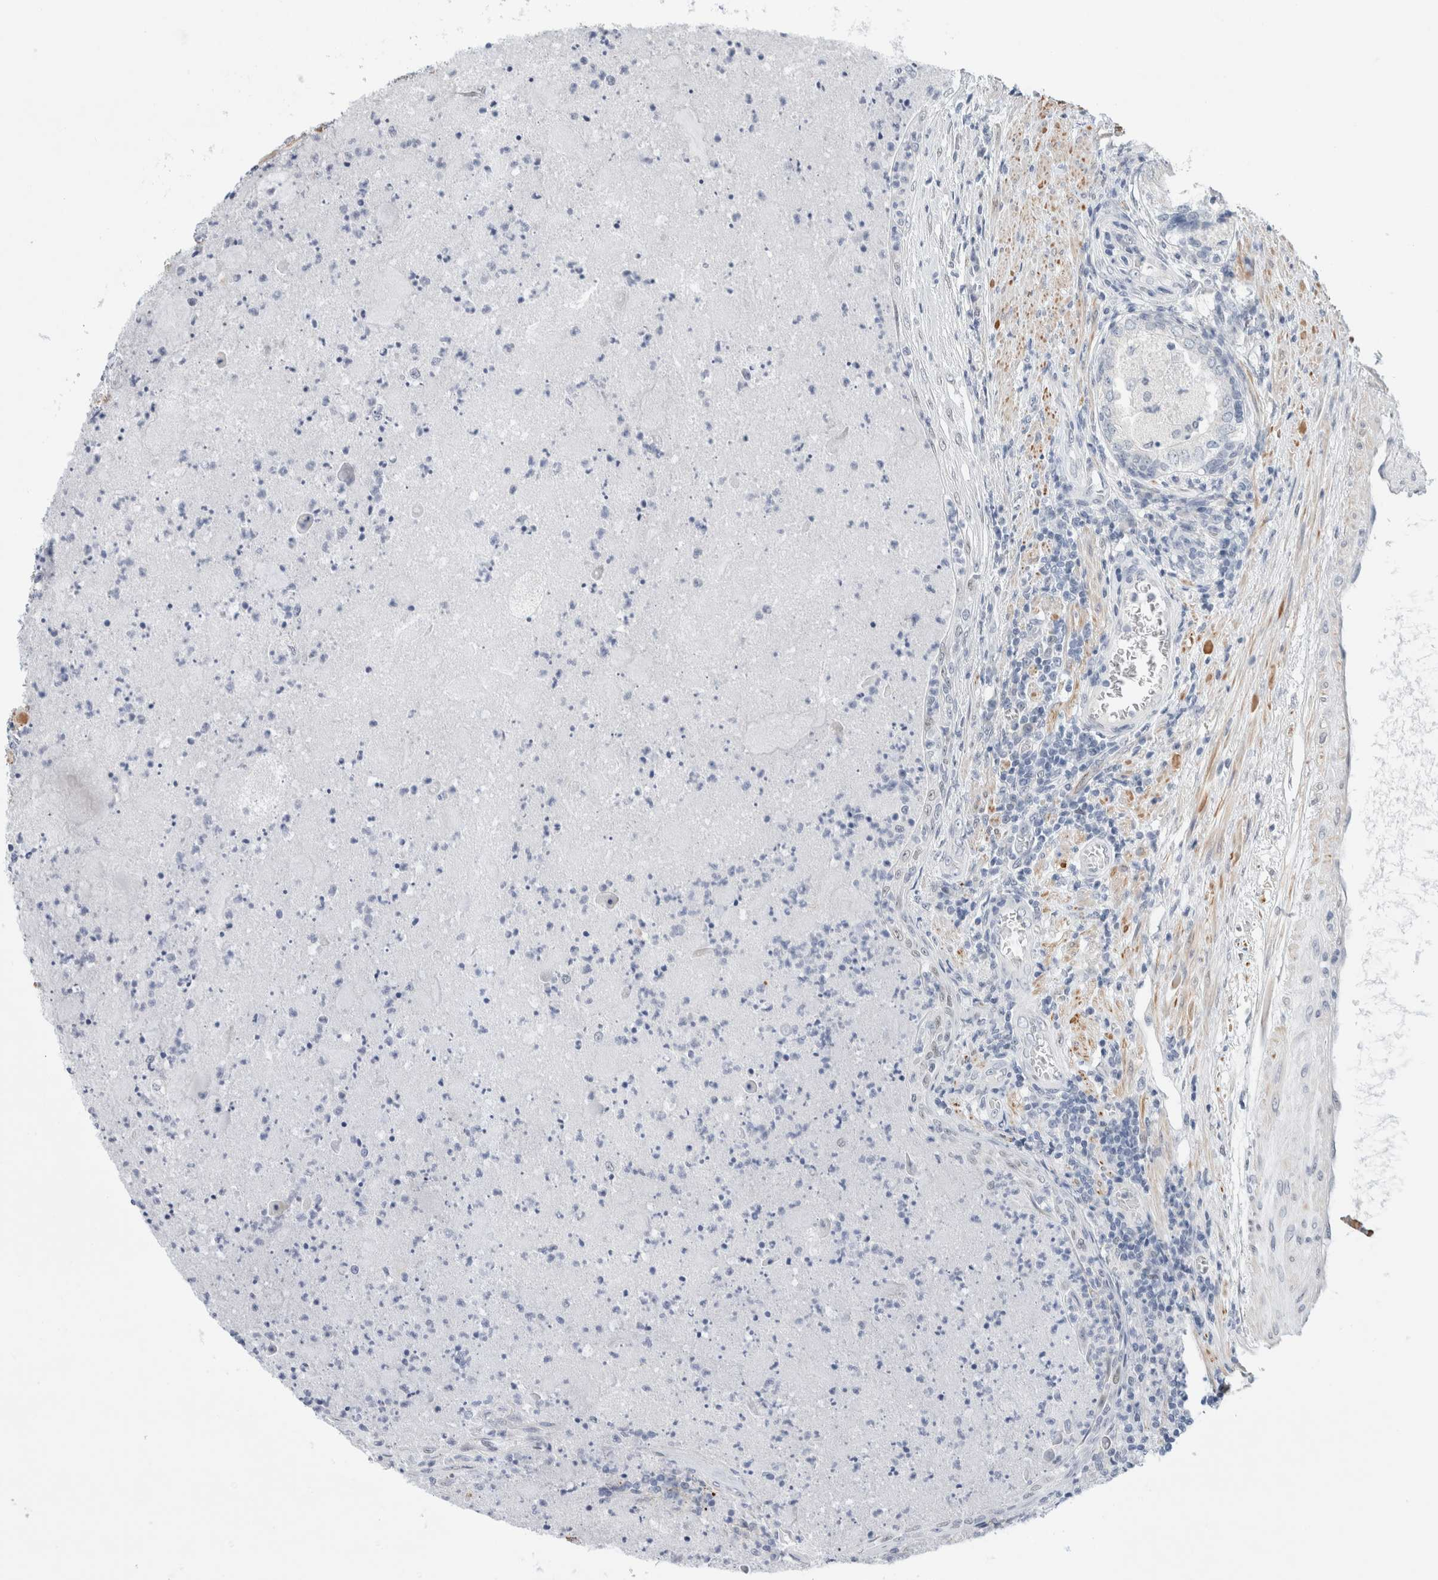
{"staining": {"intensity": "negative", "quantity": "none", "location": "none"}, "tissue": "prostate", "cell_type": "Glandular cells", "image_type": "normal", "snomed": [{"axis": "morphology", "description": "Normal tissue, NOS"}, {"axis": "topography", "description": "Prostate"}], "caption": "Immunohistochemical staining of unremarkable human prostate demonstrates no significant positivity in glandular cells. (DAB immunohistochemistry visualized using brightfield microscopy, high magnification).", "gene": "KNL1", "patient": {"sex": "male", "age": 76}}